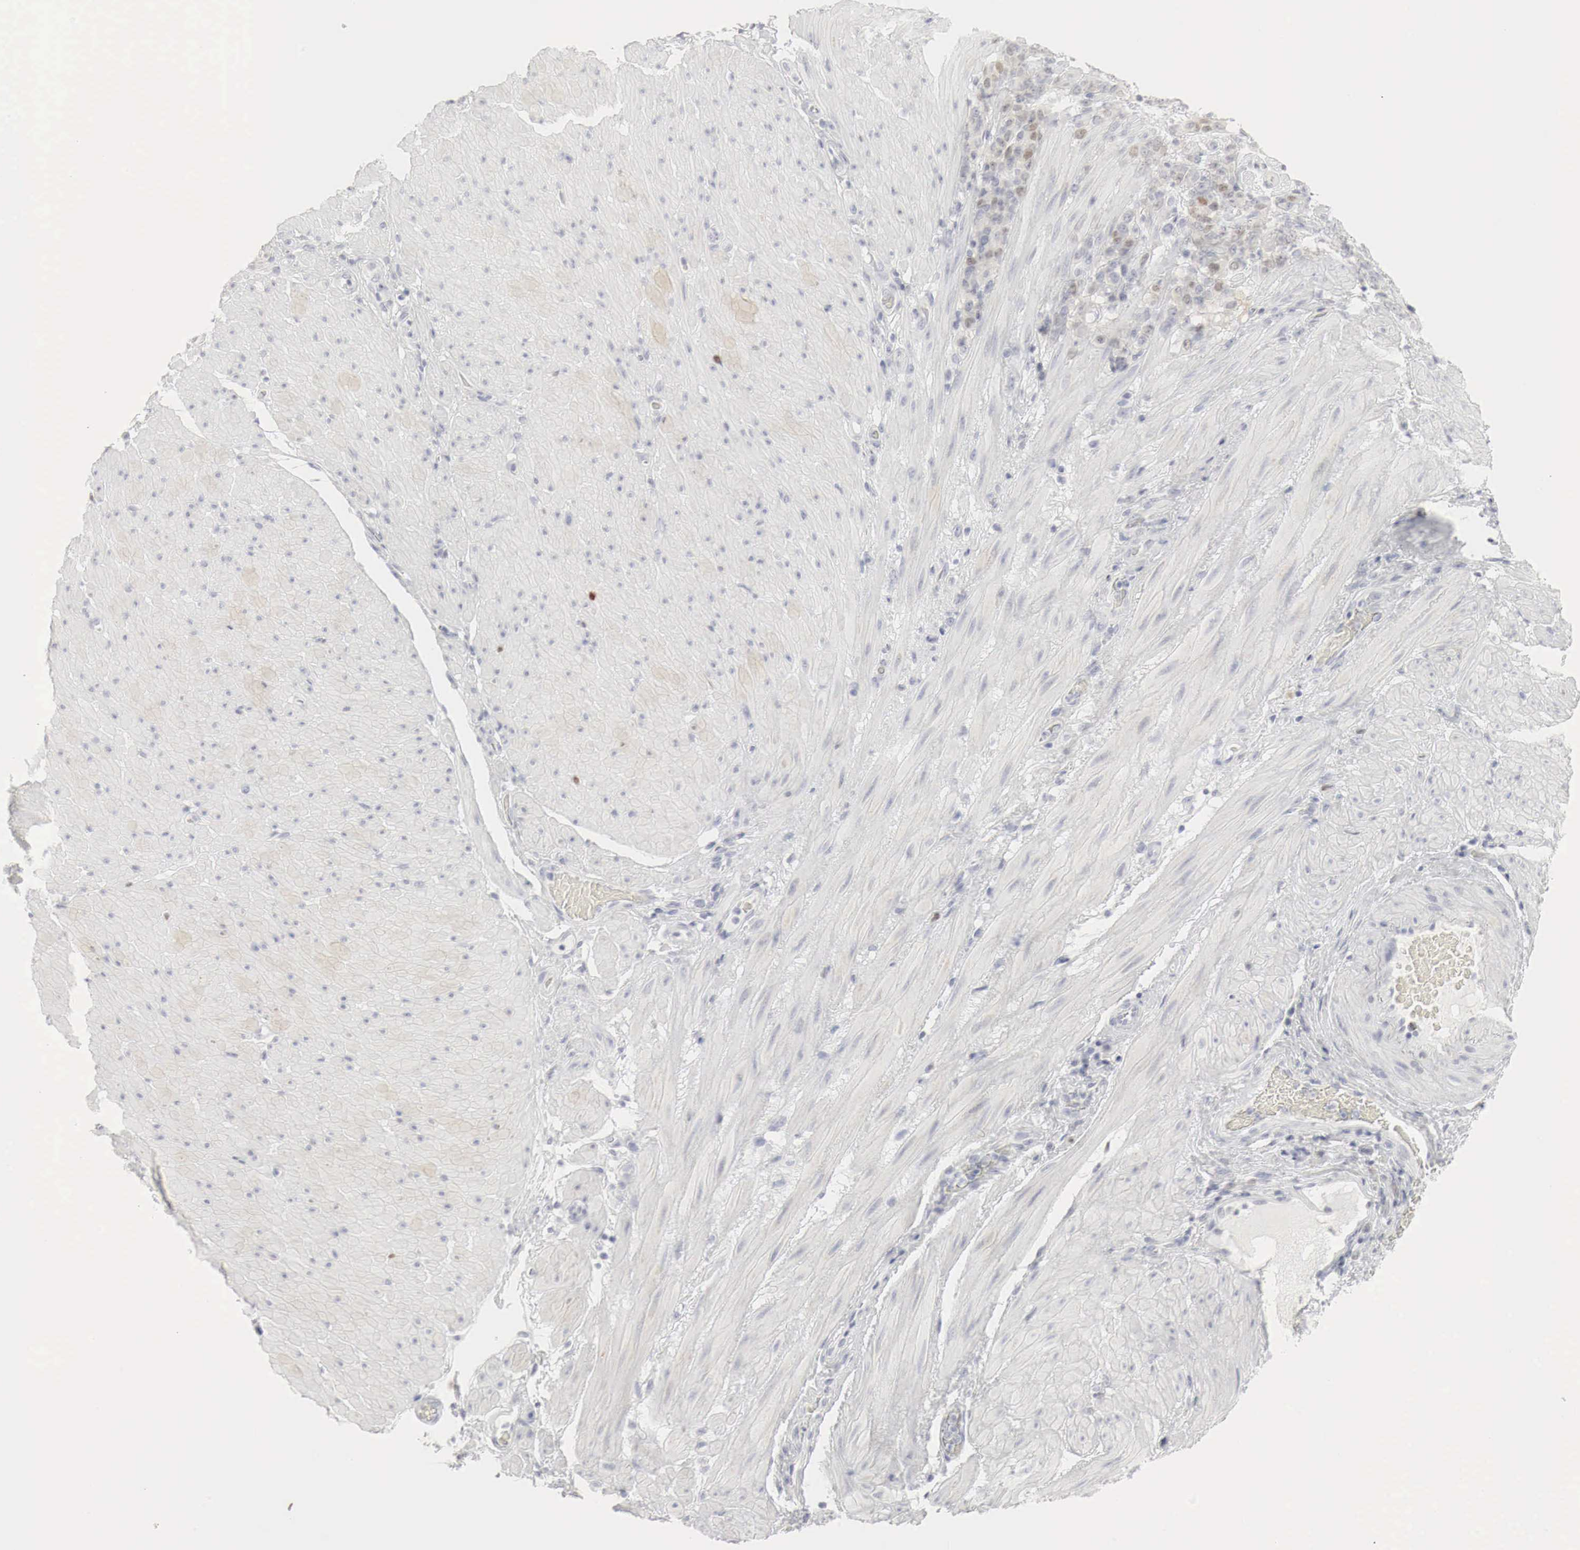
{"staining": {"intensity": "weak", "quantity": "<25%", "location": "nuclear"}, "tissue": "stomach cancer", "cell_type": "Tumor cells", "image_type": "cancer", "snomed": [{"axis": "morphology", "description": "Adenocarcinoma, NOS"}, {"axis": "topography", "description": "Stomach, lower"}], "caption": "Tumor cells show no significant positivity in stomach adenocarcinoma. (Stains: DAB immunohistochemistry (IHC) with hematoxylin counter stain, Microscopy: brightfield microscopy at high magnification).", "gene": "TP63", "patient": {"sex": "male", "age": 88}}